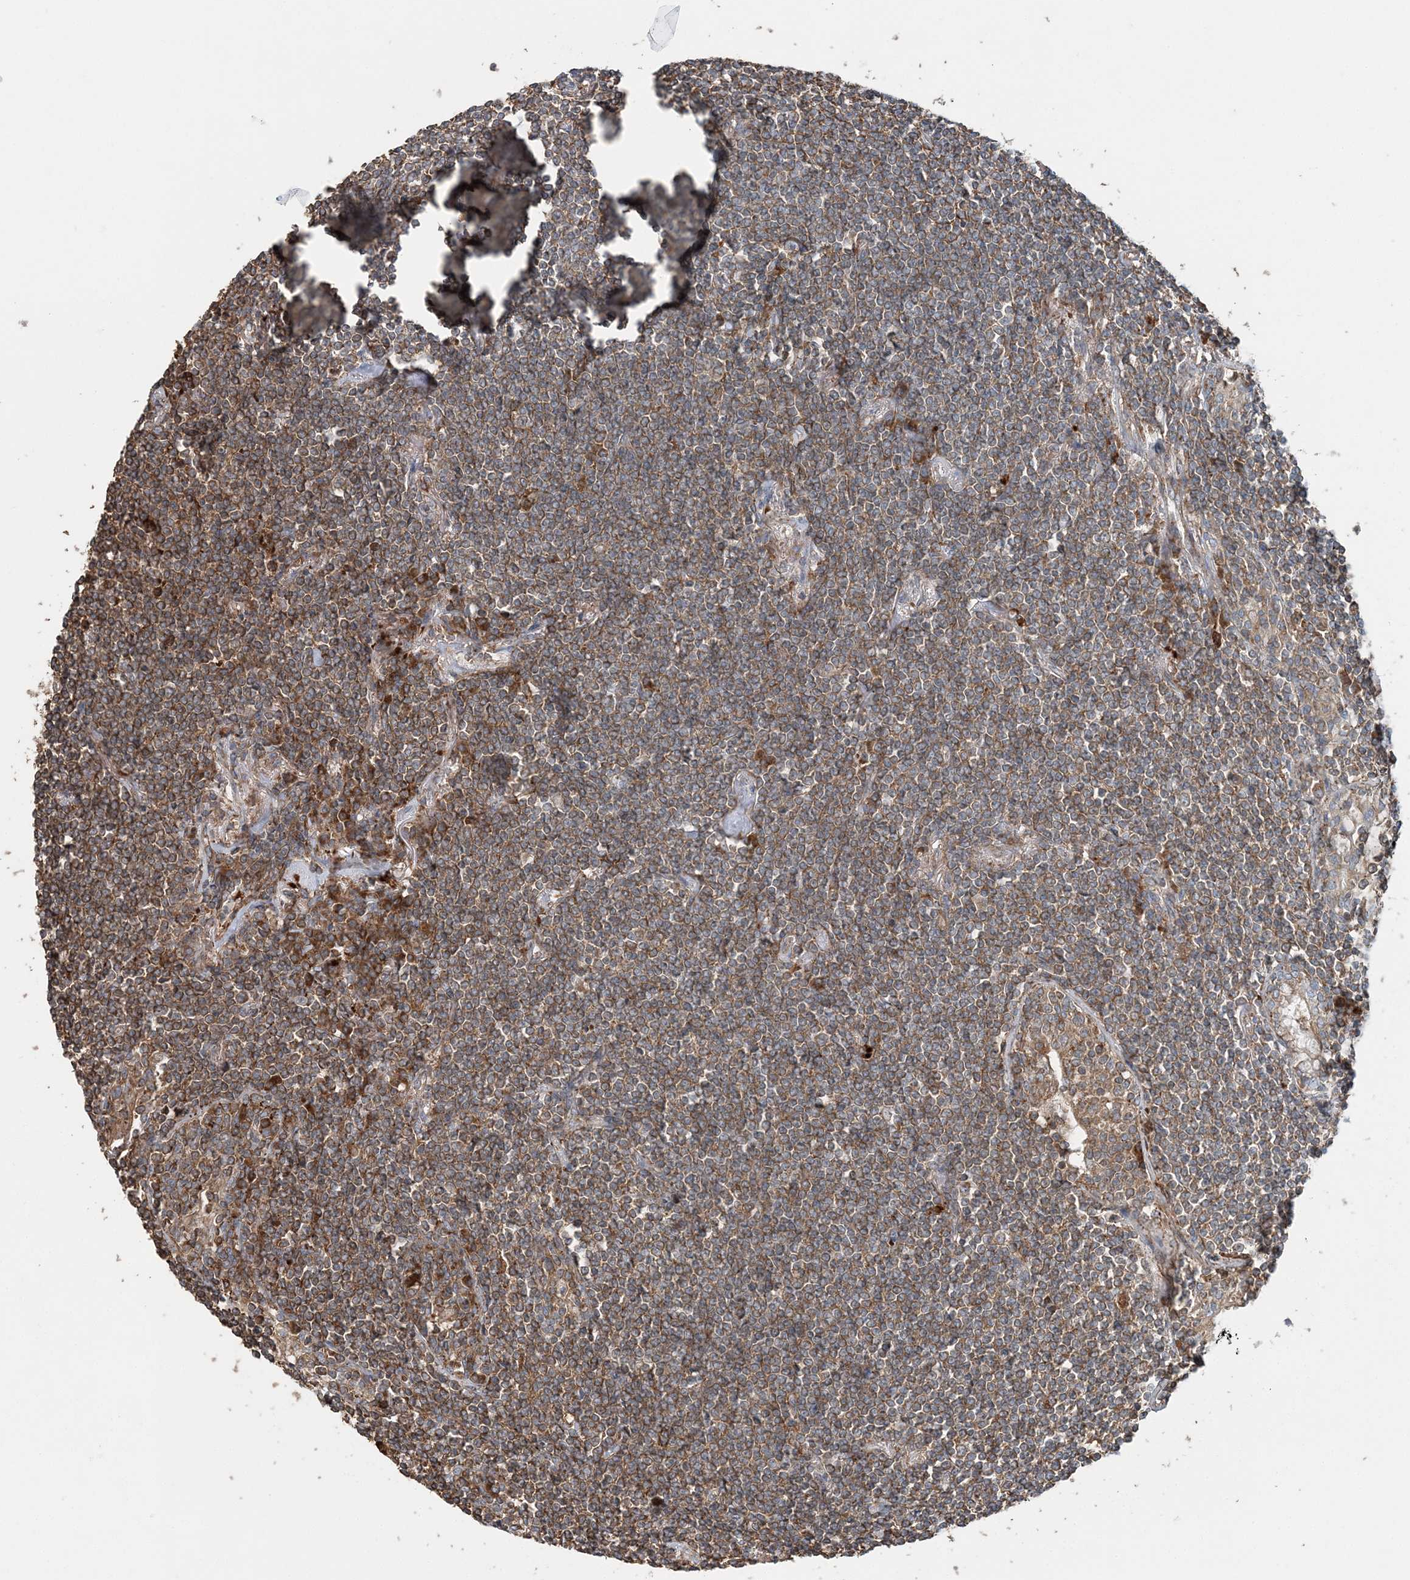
{"staining": {"intensity": "weak", "quantity": ">75%", "location": "cytoplasmic/membranous"}, "tissue": "lymphoma", "cell_type": "Tumor cells", "image_type": "cancer", "snomed": [{"axis": "morphology", "description": "Malignant lymphoma, non-Hodgkin's type, Low grade"}, {"axis": "topography", "description": "Lung"}], "caption": "Weak cytoplasmic/membranous positivity for a protein is seen in approximately >75% of tumor cells of lymphoma using immunohistochemistry (IHC).", "gene": "TTI1", "patient": {"sex": "female", "age": 71}}